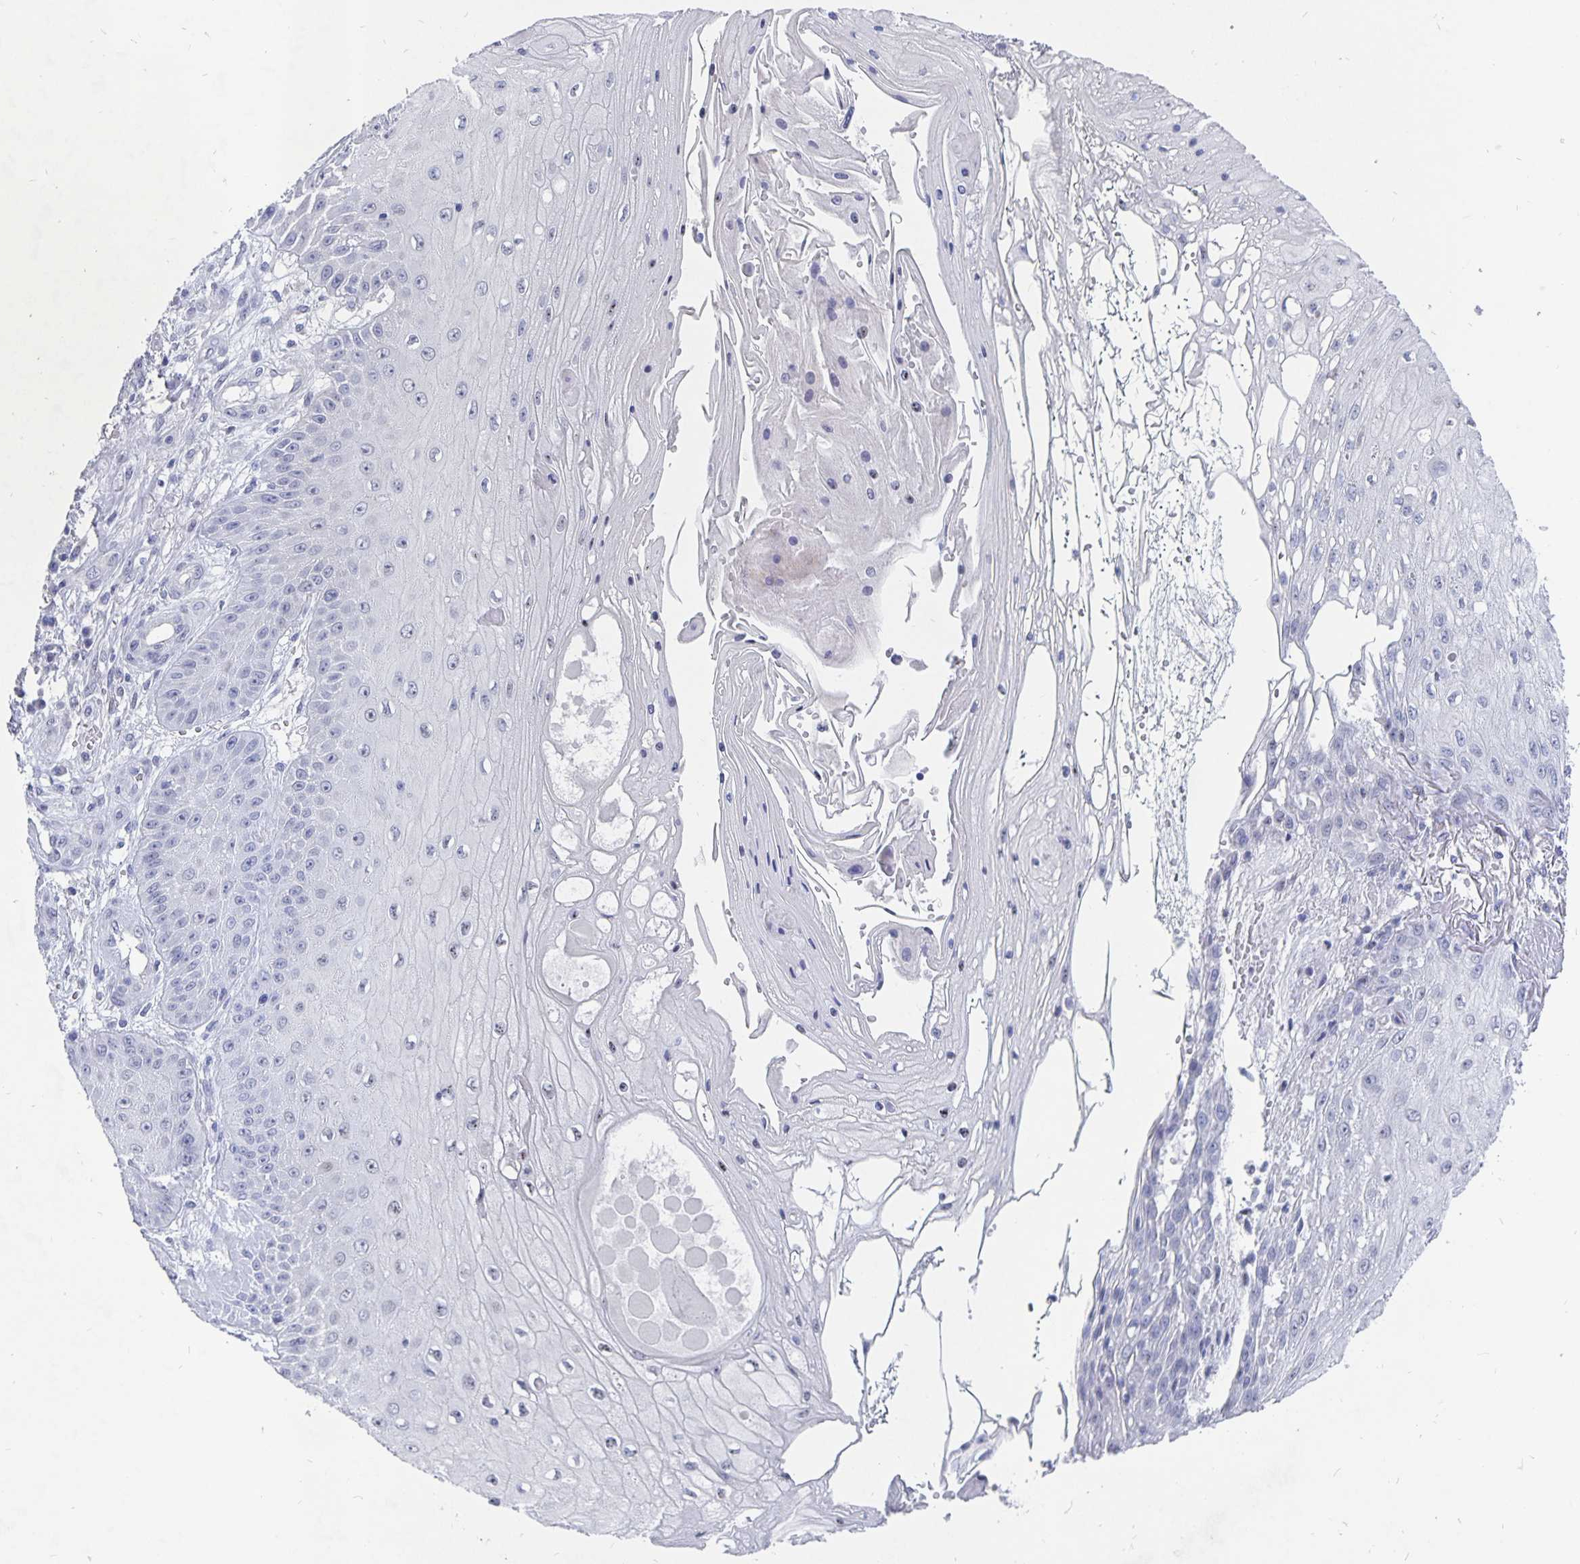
{"staining": {"intensity": "weak", "quantity": "25%-75%", "location": "nuclear"}, "tissue": "skin cancer", "cell_type": "Tumor cells", "image_type": "cancer", "snomed": [{"axis": "morphology", "description": "Squamous cell carcinoma, NOS"}, {"axis": "topography", "description": "Skin"}], "caption": "DAB immunohistochemical staining of skin cancer displays weak nuclear protein expression in approximately 25%-75% of tumor cells.", "gene": "SMOC1", "patient": {"sex": "male", "age": 70}}